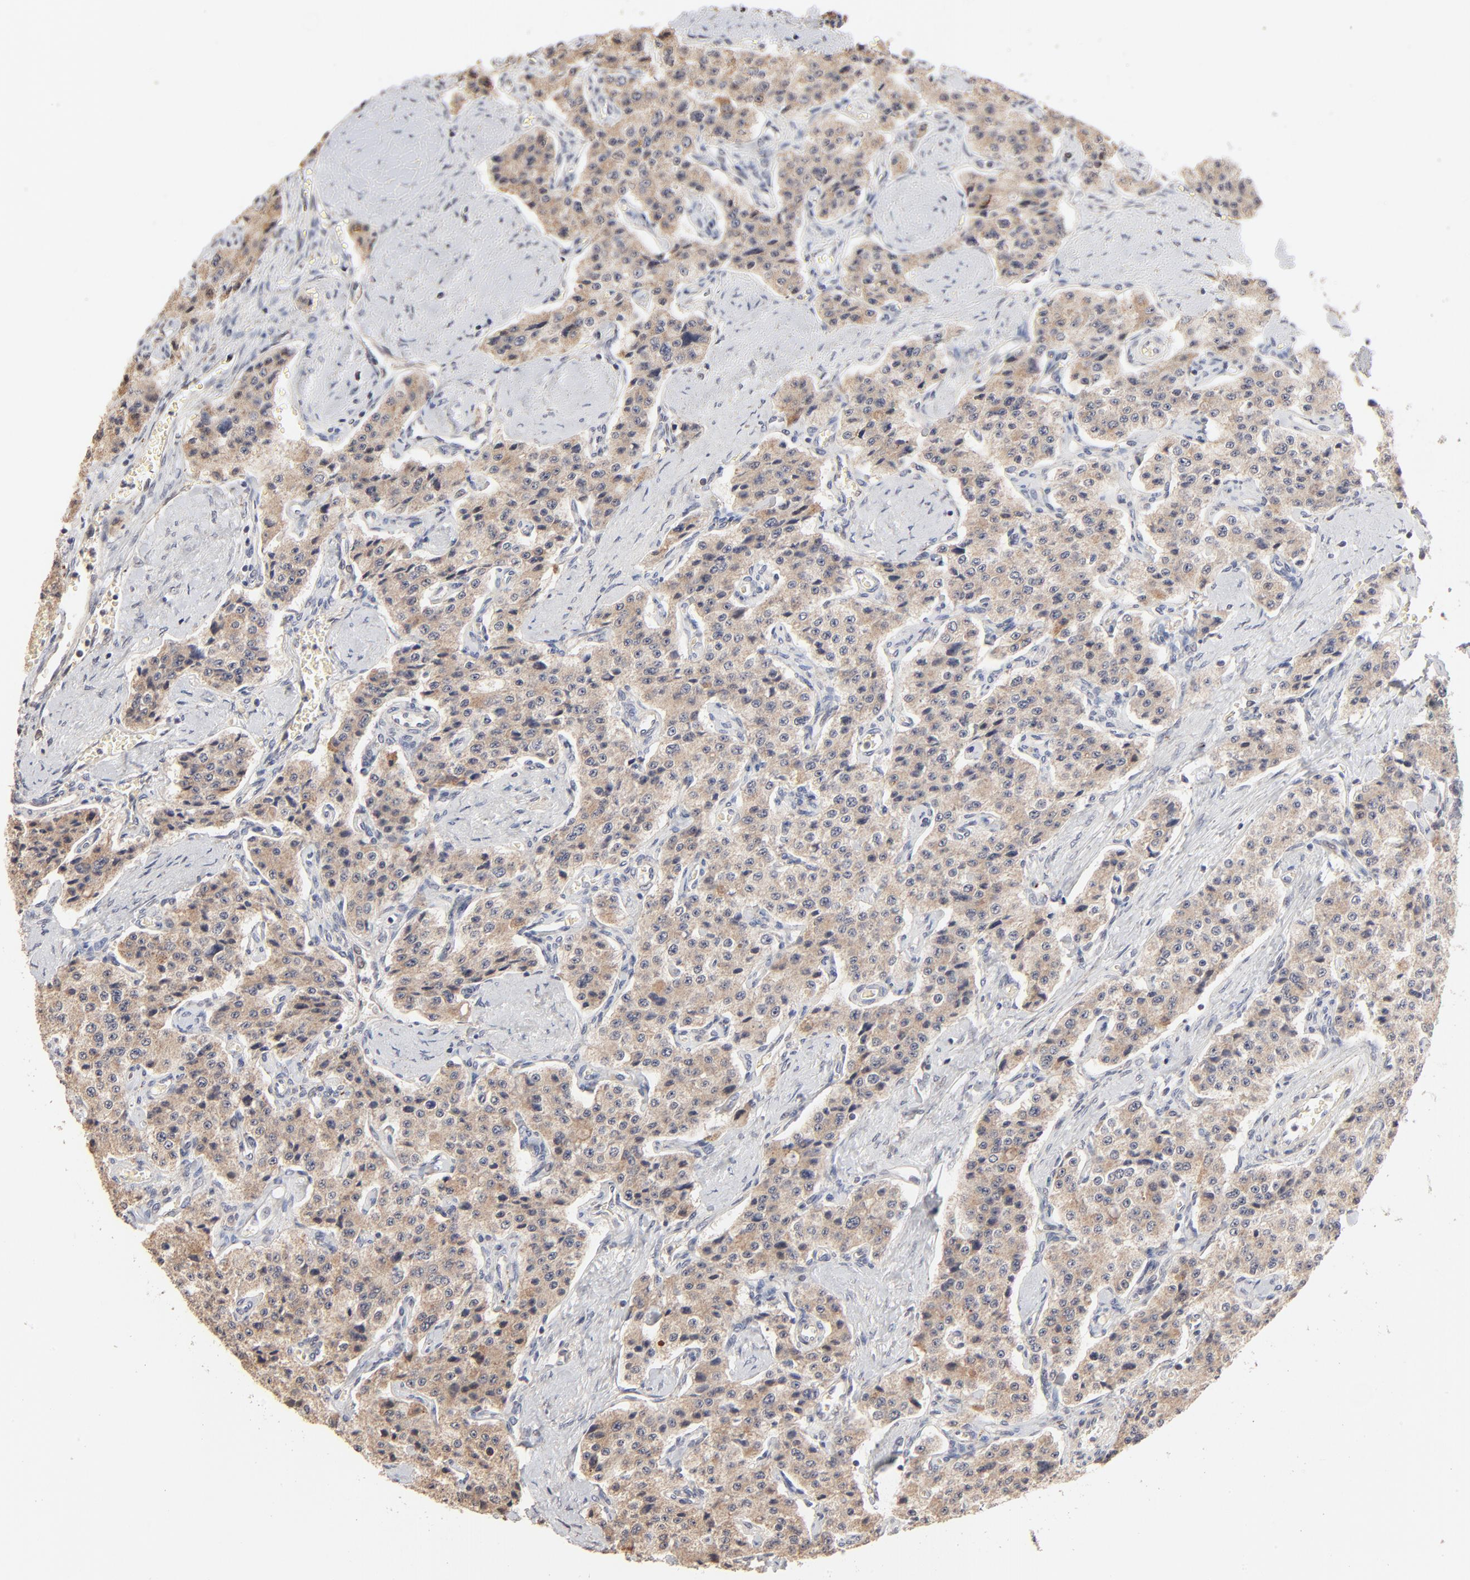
{"staining": {"intensity": "weak", "quantity": "25%-75%", "location": "cytoplasmic/membranous"}, "tissue": "carcinoid", "cell_type": "Tumor cells", "image_type": "cancer", "snomed": [{"axis": "morphology", "description": "Carcinoid, malignant, NOS"}, {"axis": "topography", "description": "Small intestine"}], "caption": "IHC micrograph of human malignant carcinoid stained for a protein (brown), which shows low levels of weak cytoplasmic/membranous expression in approximately 25%-75% of tumor cells.", "gene": "MSL2", "patient": {"sex": "male", "age": 52}}